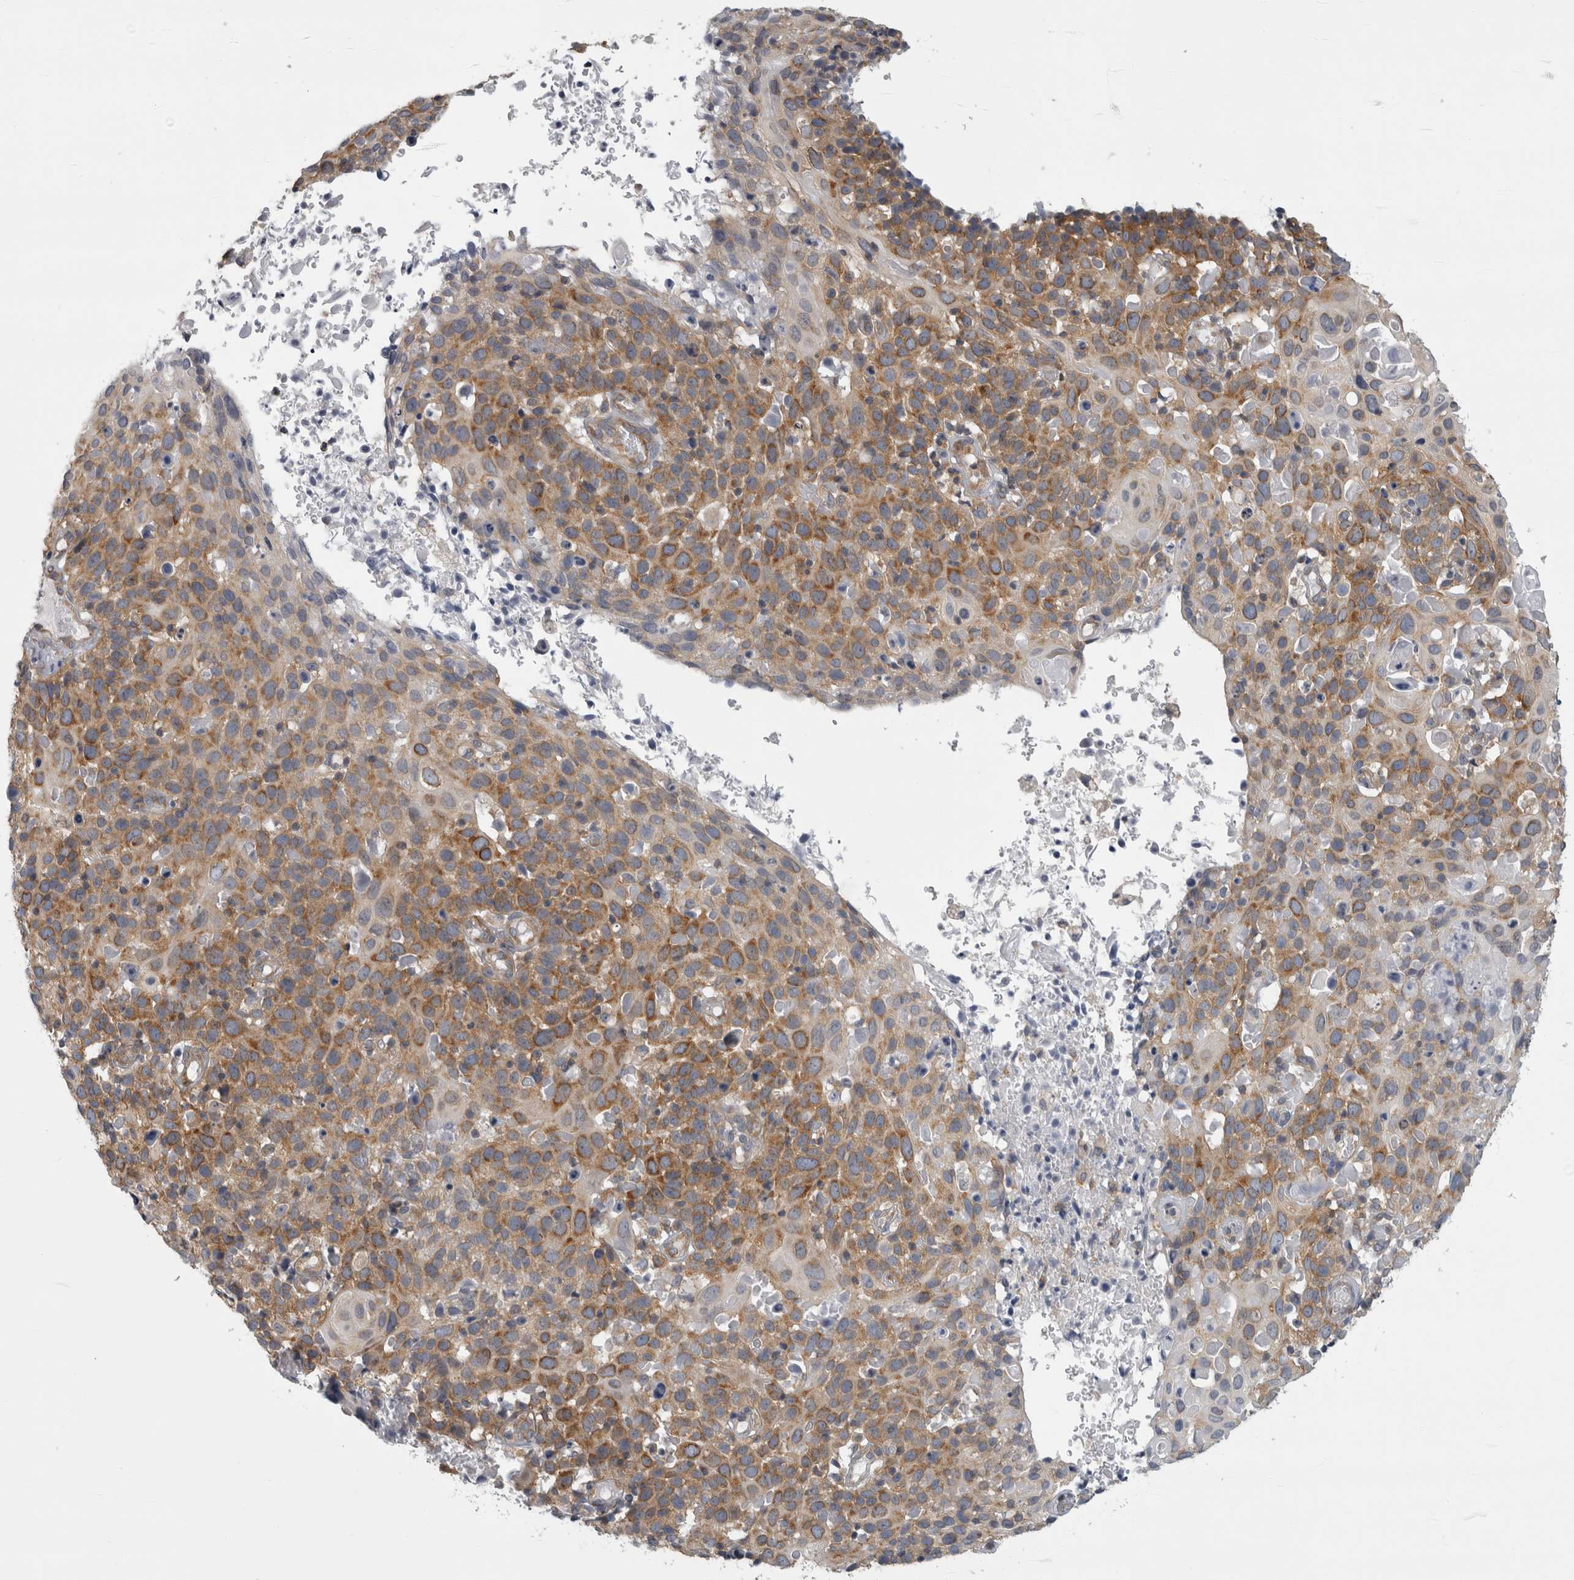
{"staining": {"intensity": "moderate", "quantity": ">75%", "location": "cytoplasmic/membranous"}, "tissue": "cervical cancer", "cell_type": "Tumor cells", "image_type": "cancer", "snomed": [{"axis": "morphology", "description": "Squamous cell carcinoma, NOS"}, {"axis": "topography", "description": "Cervix"}], "caption": "This photomicrograph exhibits cervical squamous cell carcinoma stained with immunohistochemistry to label a protein in brown. The cytoplasmic/membranous of tumor cells show moderate positivity for the protein. Nuclei are counter-stained blue.", "gene": "PRRC2C", "patient": {"sex": "female", "age": 74}}